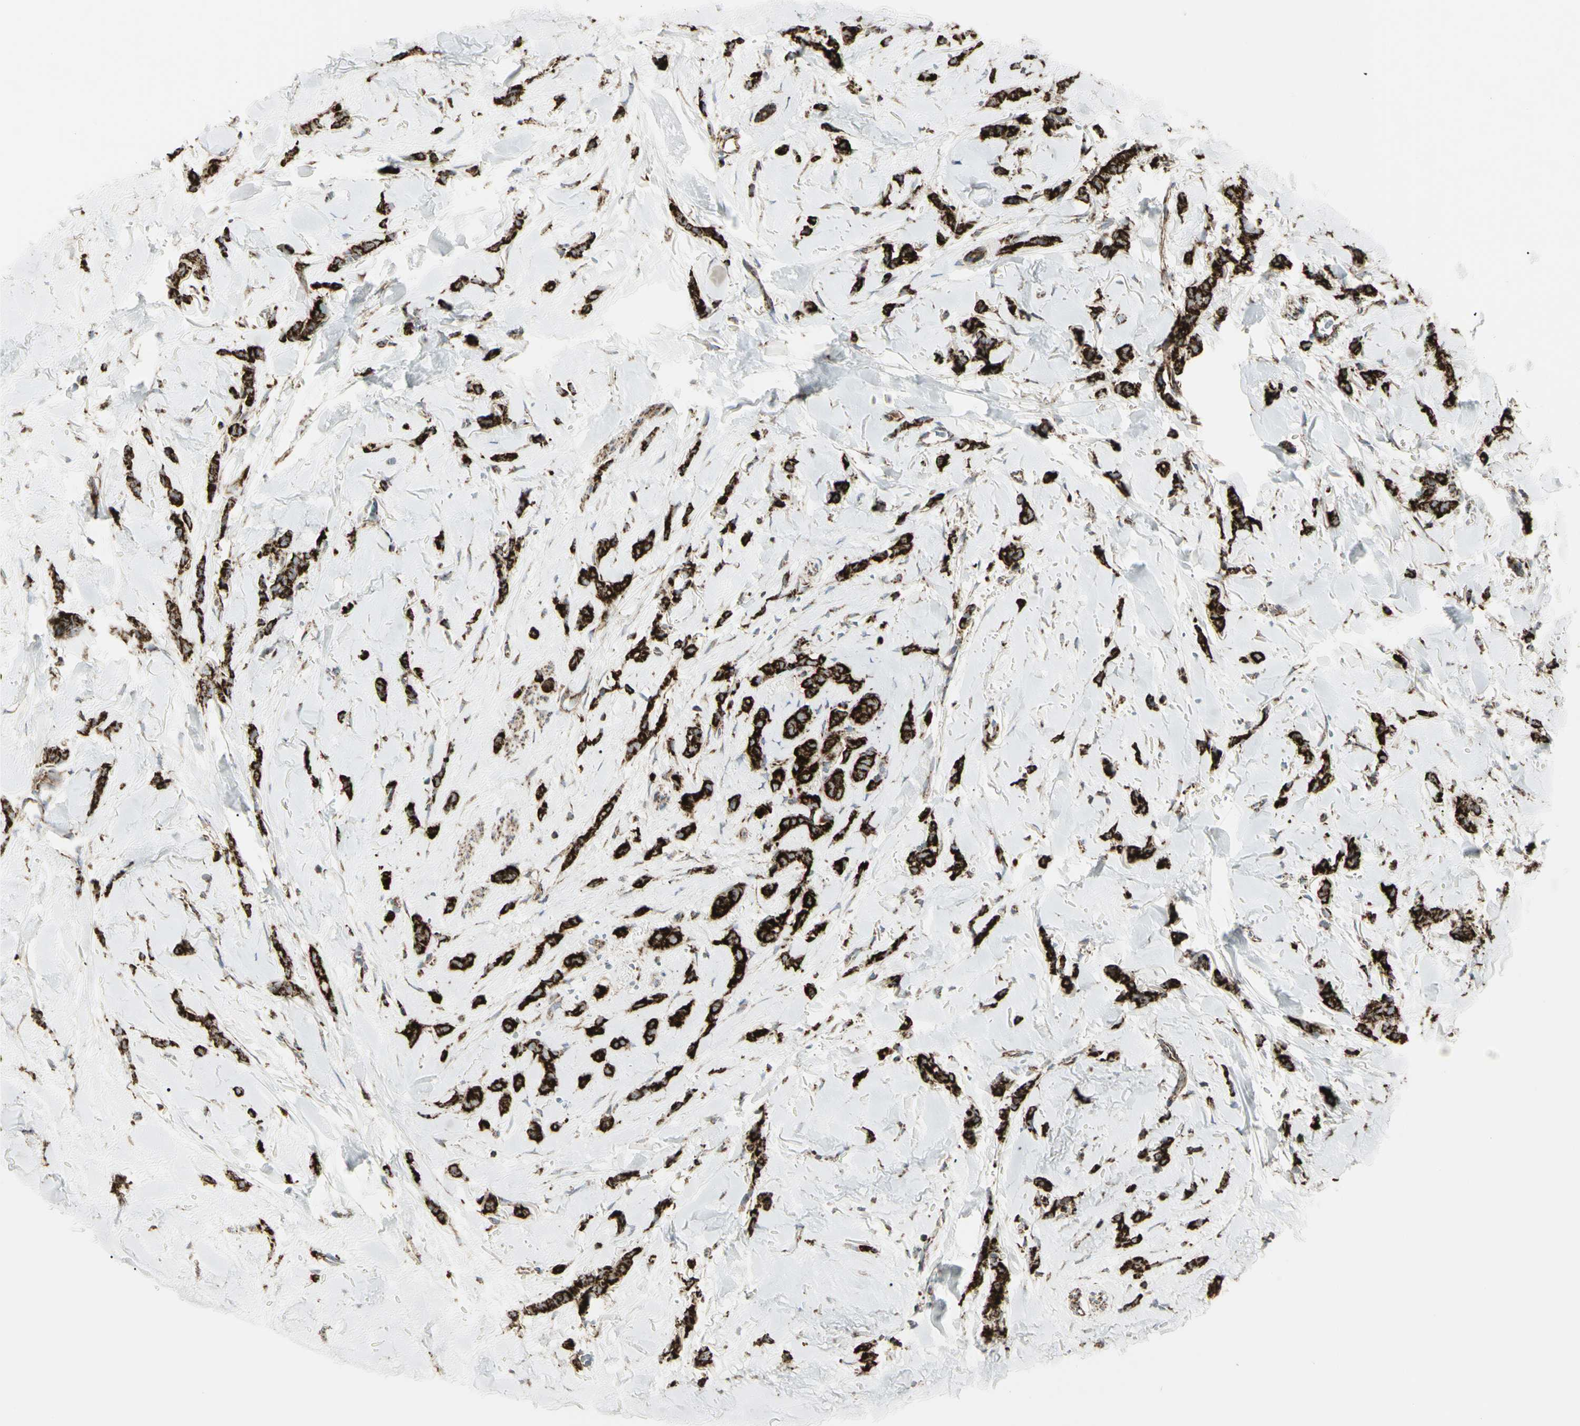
{"staining": {"intensity": "strong", "quantity": ">75%", "location": "cytoplasmic/membranous"}, "tissue": "breast cancer", "cell_type": "Tumor cells", "image_type": "cancer", "snomed": [{"axis": "morphology", "description": "Lobular carcinoma"}, {"axis": "topography", "description": "Skin"}, {"axis": "topography", "description": "Breast"}], "caption": "Tumor cells demonstrate strong cytoplasmic/membranous staining in approximately >75% of cells in breast lobular carcinoma.", "gene": "CYB5R1", "patient": {"sex": "female", "age": 46}}